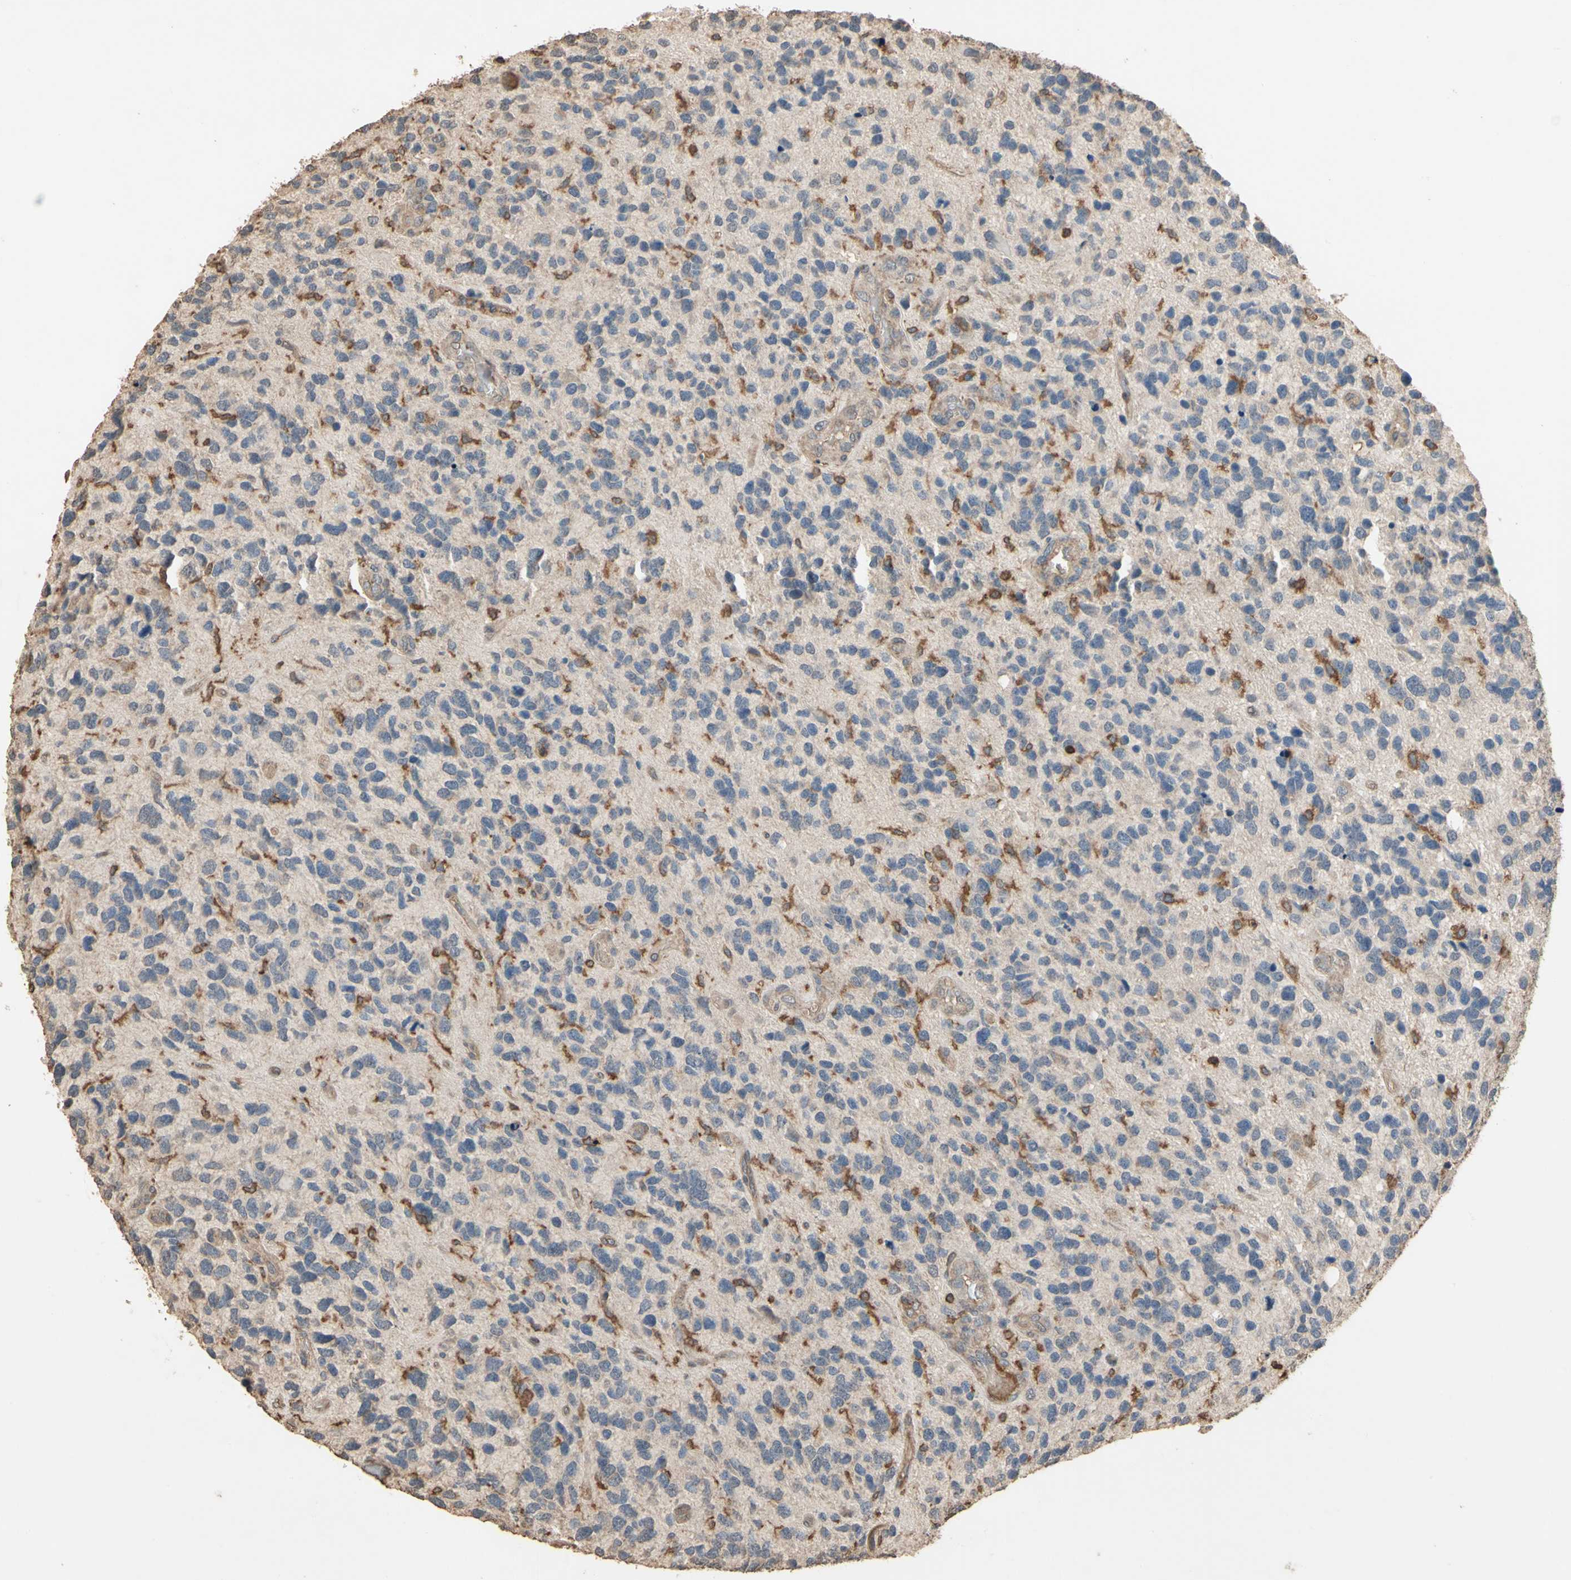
{"staining": {"intensity": "negative", "quantity": "none", "location": "none"}, "tissue": "glioma", "cell_type": "Tumor cells", "image_type": "cancer", "snomed": [{"axis": "morphology", "description": "Glioma, malignant, High grade"}, {"axis": "topography", "description": "Brain"}], "caption": "A photomicrograph of malignant glioma (high-grade) stained for a protein shows no brown staining in tumor cells.", "gene": "MAP3K10", "patient": {"sex": "female", "age": 58}}